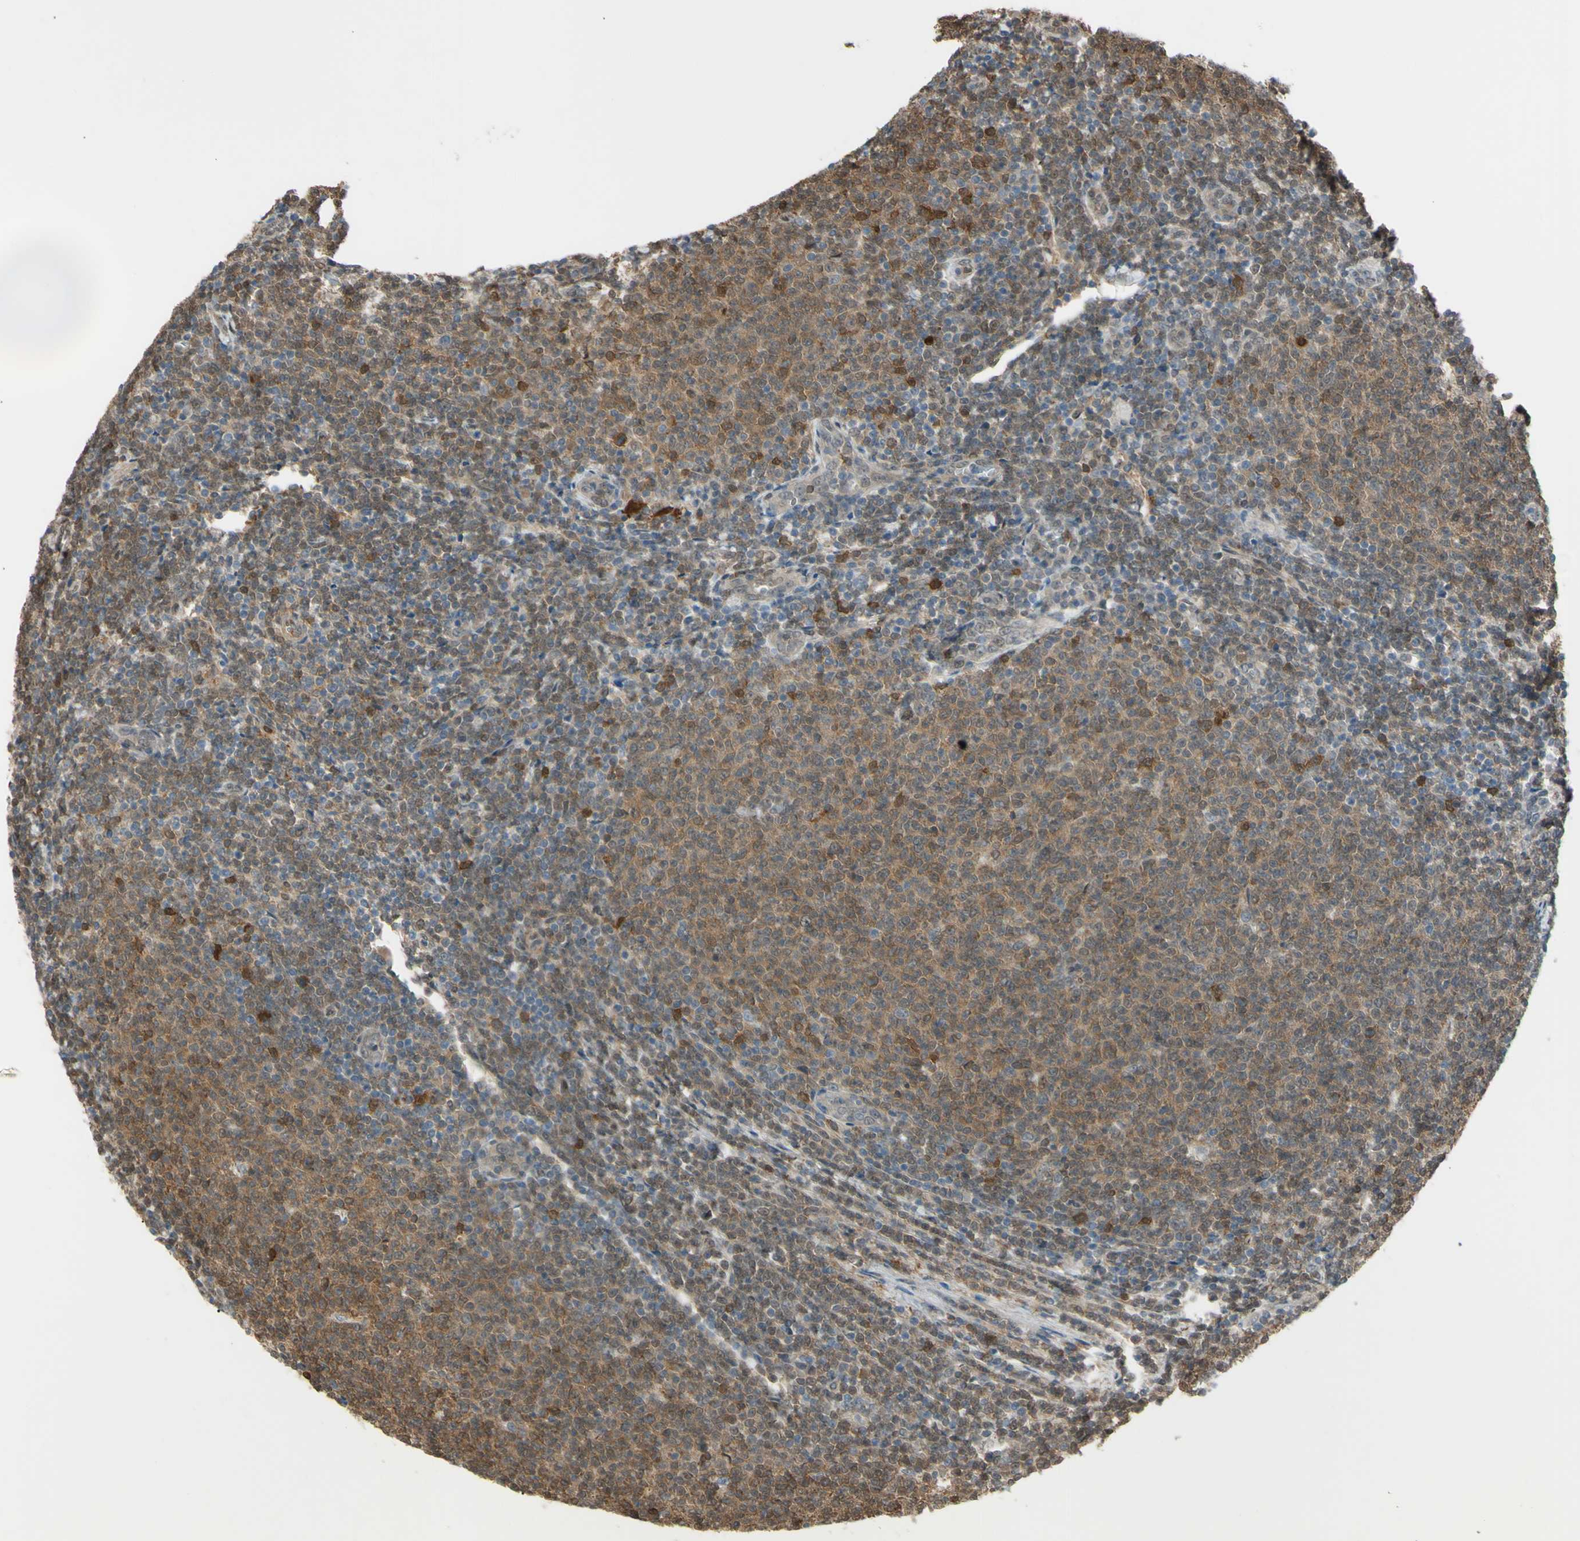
{"staining": {"intensity": "weak", "quantity": "25%-75%", "location": "cytoplasmic/membranous"}, "tissue": "lymphoma", "cell_type": "Tumor cells", "image_type": "cancer", "snomed": [{"axis": "morphology", "description": "Malignant lymphoma, non-Hodgkin's type, Low grade"}, {"axis": "topography", "description": "Lymph node"}], "caption": "Immunohistochemical staining of human low-grade malignant lymphoma, non-Hodgkin's type exhibits low levels of weak cytoplasmic/membranous protein expression in about 25%-75% of tumor cells.", "gene": "YWHAQ", "patient": {"sex": "male", "age": 66}}